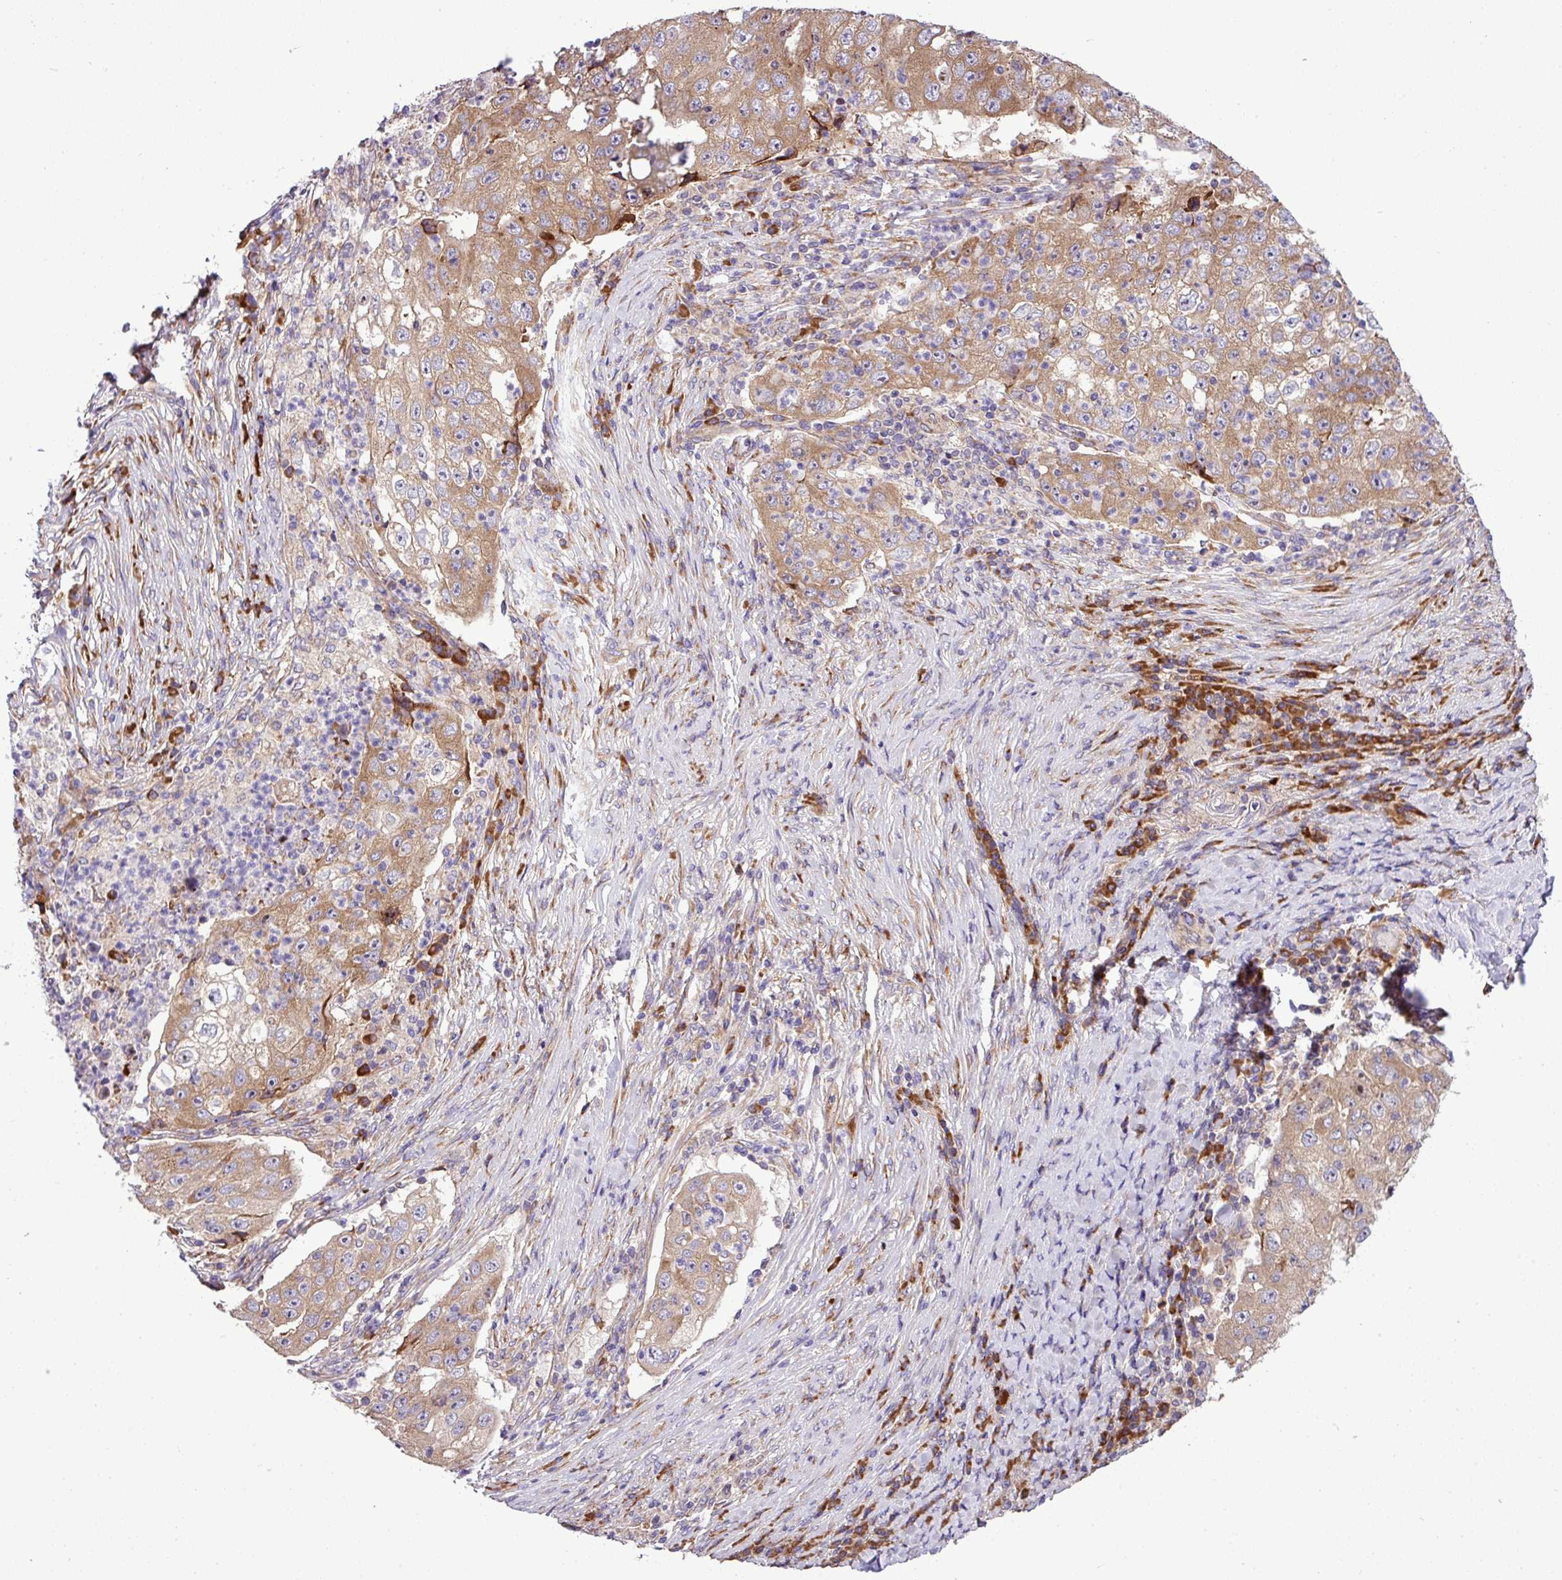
{"staining": {"intensity": "moderate", "quantity": ">75%", "location": "cytoplasmic/membranous"}, "tissue": "lung cancer", "cell_type": "Tumor cells", "image_type": "cancer", "snomed": [{"axis": "morphology", "description": "Squamous cell carcinoma, NOS"}, {"axis": "topography", "description": "Lung"}], "caption": "A micrograph of human lung cancer stained for a protein displays moderate cytoplasmic/membranous brown staining in tumor cells.", "gene": "RPL13", "patient": {"sex": "male", "age": 64}}